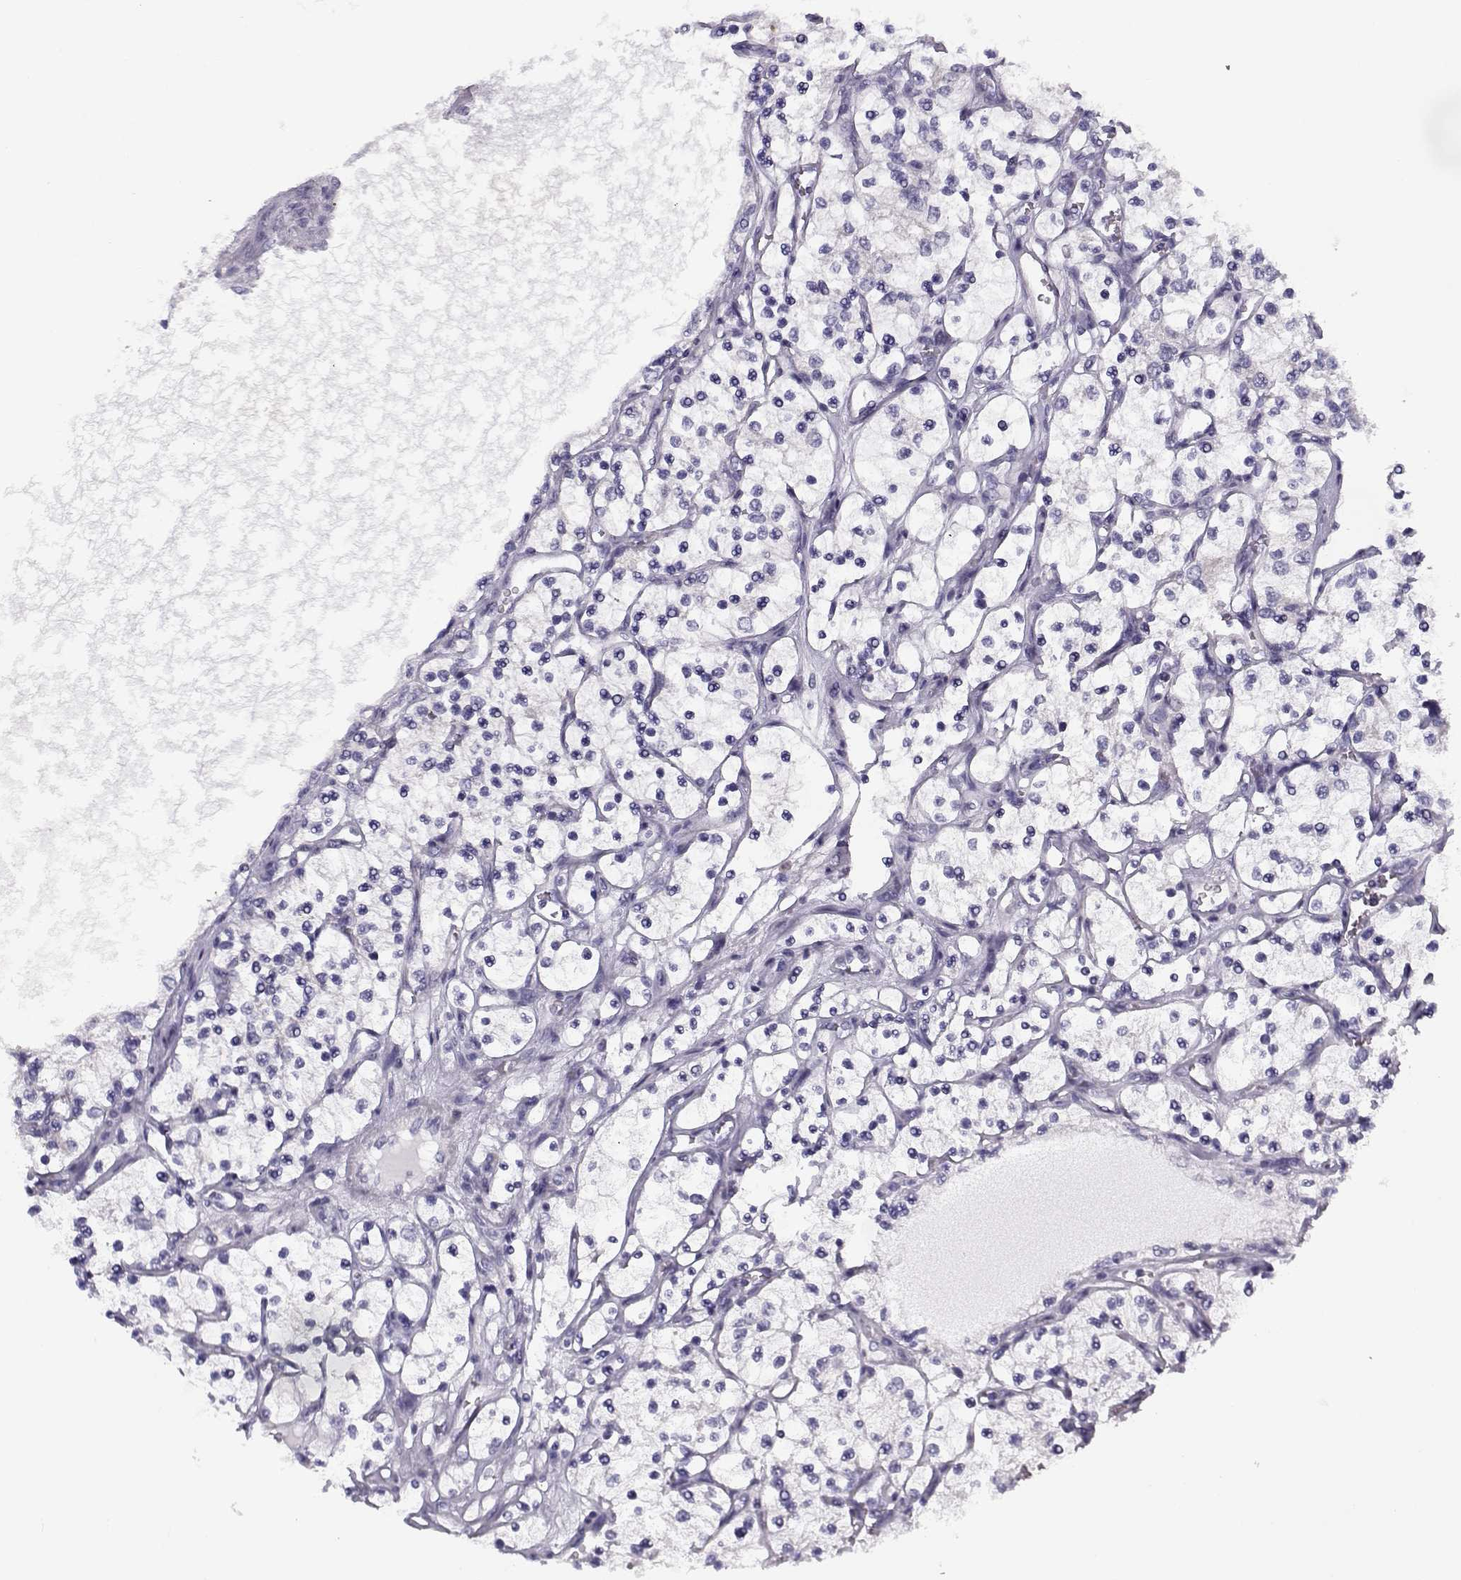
{"staining": {"intensity": "negative", "quantity": "none", "location": "none"}, "tissue": "renal cancer", "cell_type": "Tumor cells", "image_type": "cancer", "snomed": [{"axis": "morphology", "description": "Adenocarcinoma, NOS"}, {"axis": "topography", "description": "Kidney"}], "caption": "Micrograph shows no protein staining in tumor cells of renal adenocarcinoma tissue.", "gene": "CREB3L3", "patient": {"sex": "female", "age": 69}}